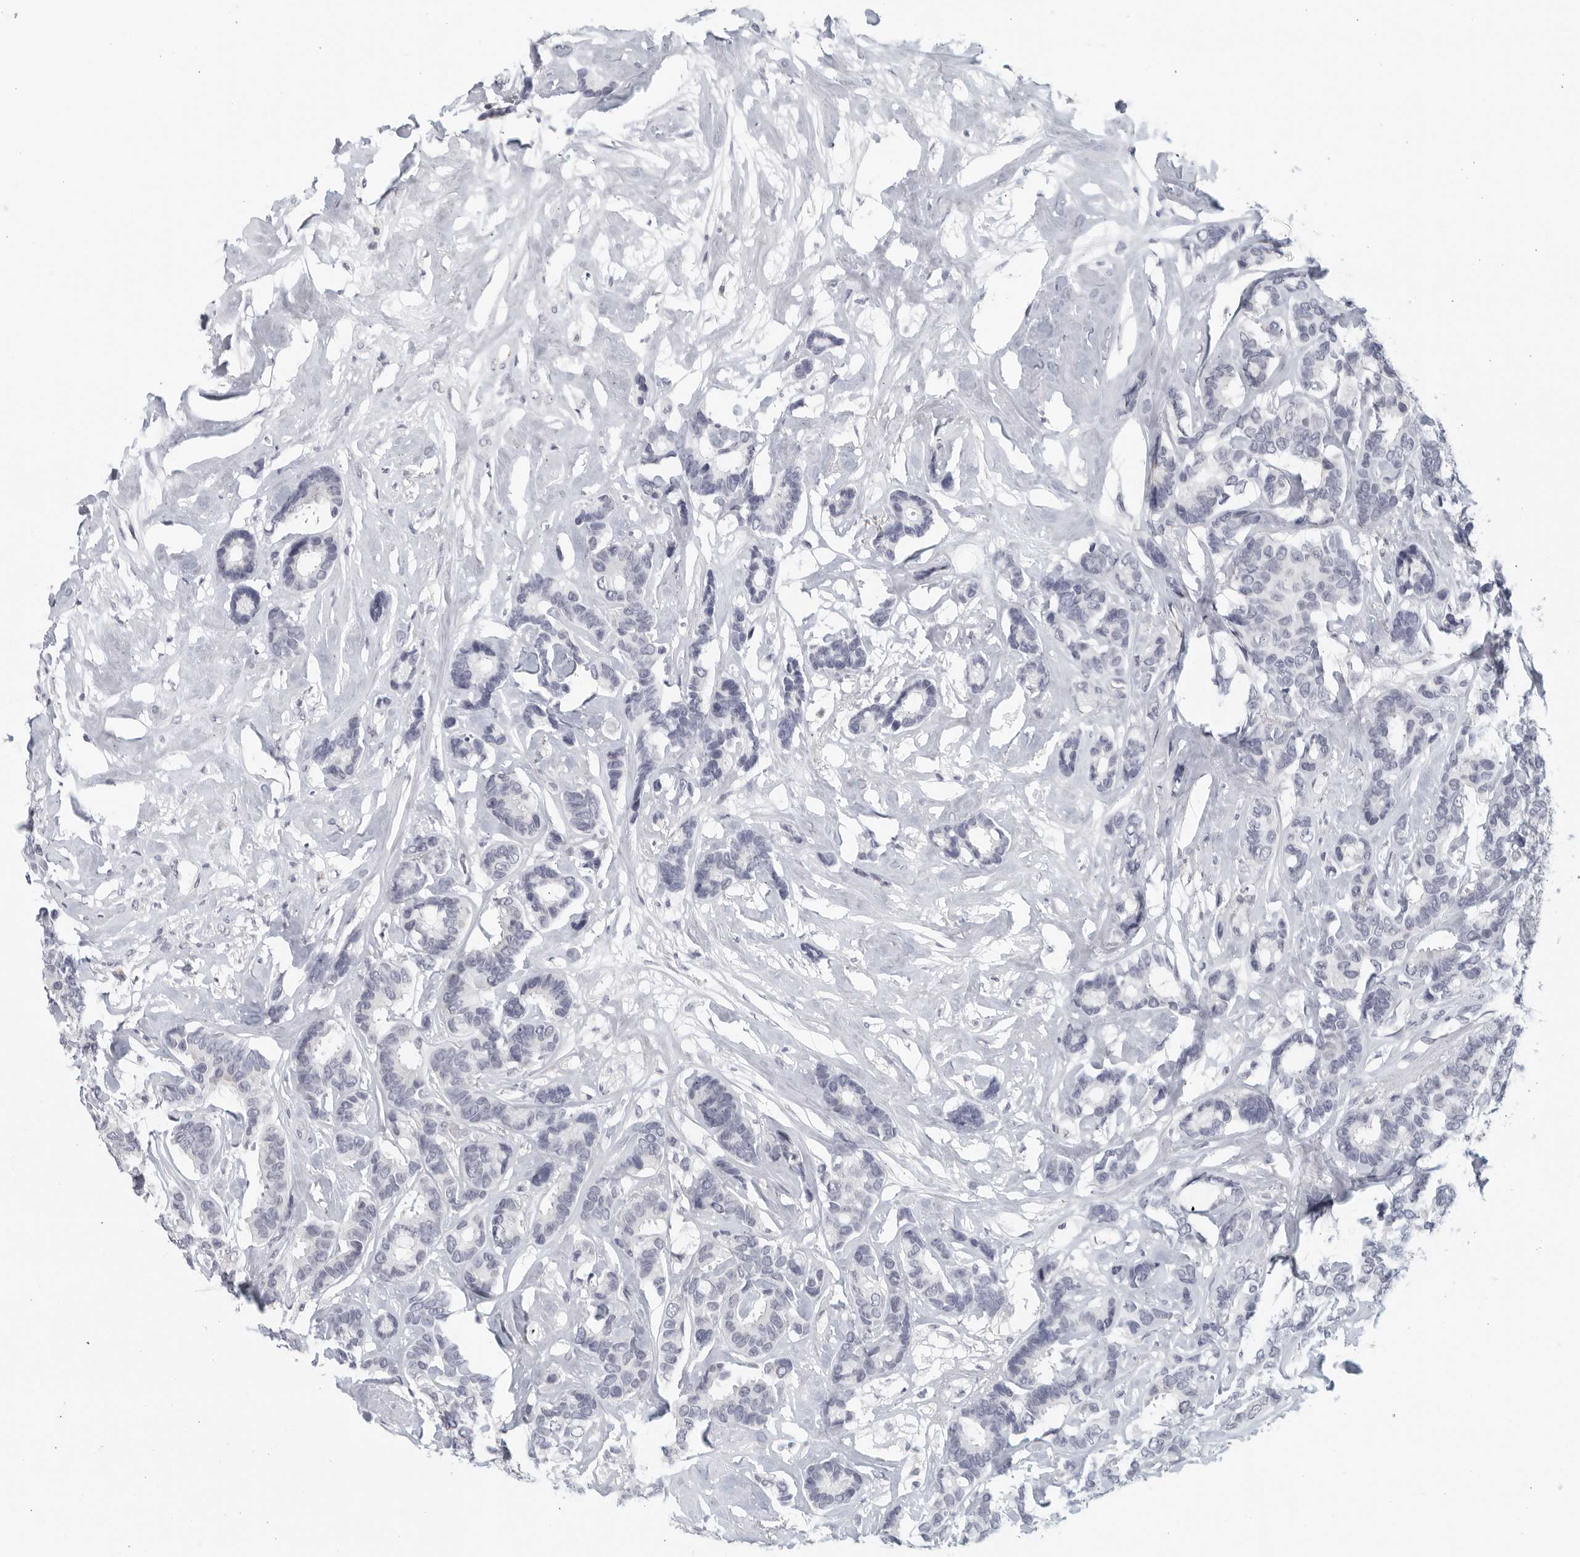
{"staining": {"intensity": "negative", "quantity": "none", "location": "none"}, "tissue": "breast cancer", "cell_type": "Tumor cells", "image_type": "cancer", "snomed": [{"axis": "morphology", "description": "Duct carcinoma"}, {"axis": "topography", "description": "Breast"}], "caption": "Tumor cells are negative for brown protein staining in breast infiltrating ductal carcinoma. Nuclei are stained in blue.", "gene": "MATN1", "patient": {"sex": "female", "age": 87}}